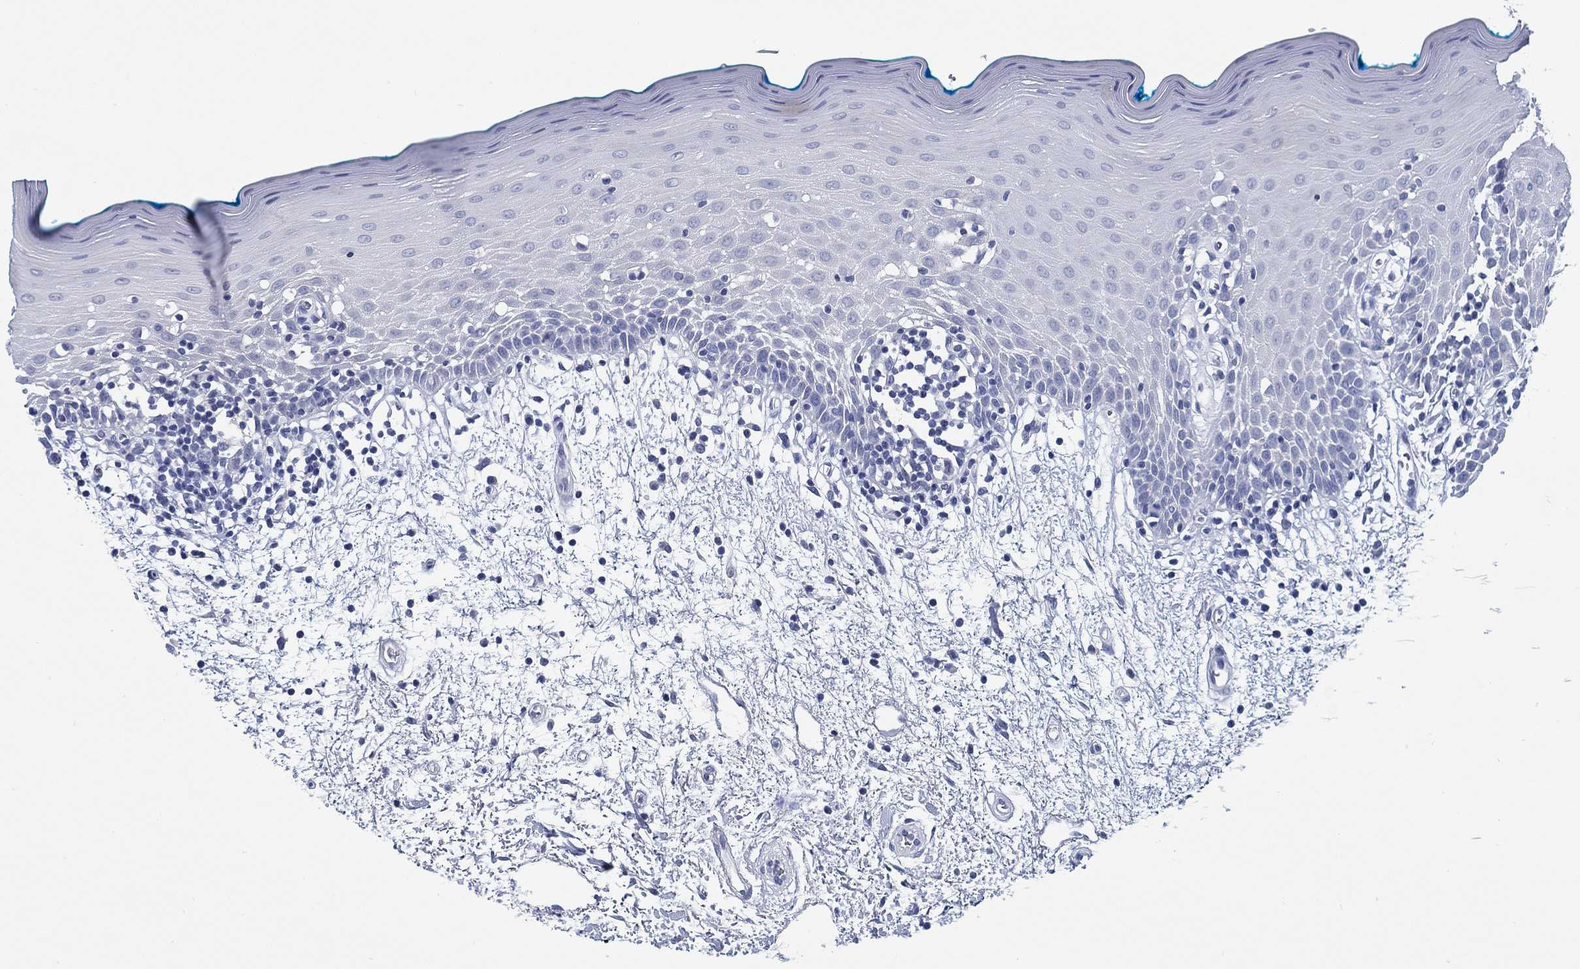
{"staining": {"intensity": "negative", "quantity": "none", "location": "none"}, "tissue": "oral mucosa", "cell_type": "Squamous epithelial cells", "image_type": "normal", "snomed": [{"axis": "morphology", "description": "Normal tissue, NOS"}, {"axis": "morphology", "description": "Squamous cell carcinoma, NOS"}, {"axis": "topography", "description": "Oral tissue"}, {"axis": "topography", "description": "Head-Neck"}], "caption": "Squamous epithelial cells are negative for protein expression in normal human oral mucosa.", "gene": "TOMM20L", "patient": {"sex": "female", "age": 75}}